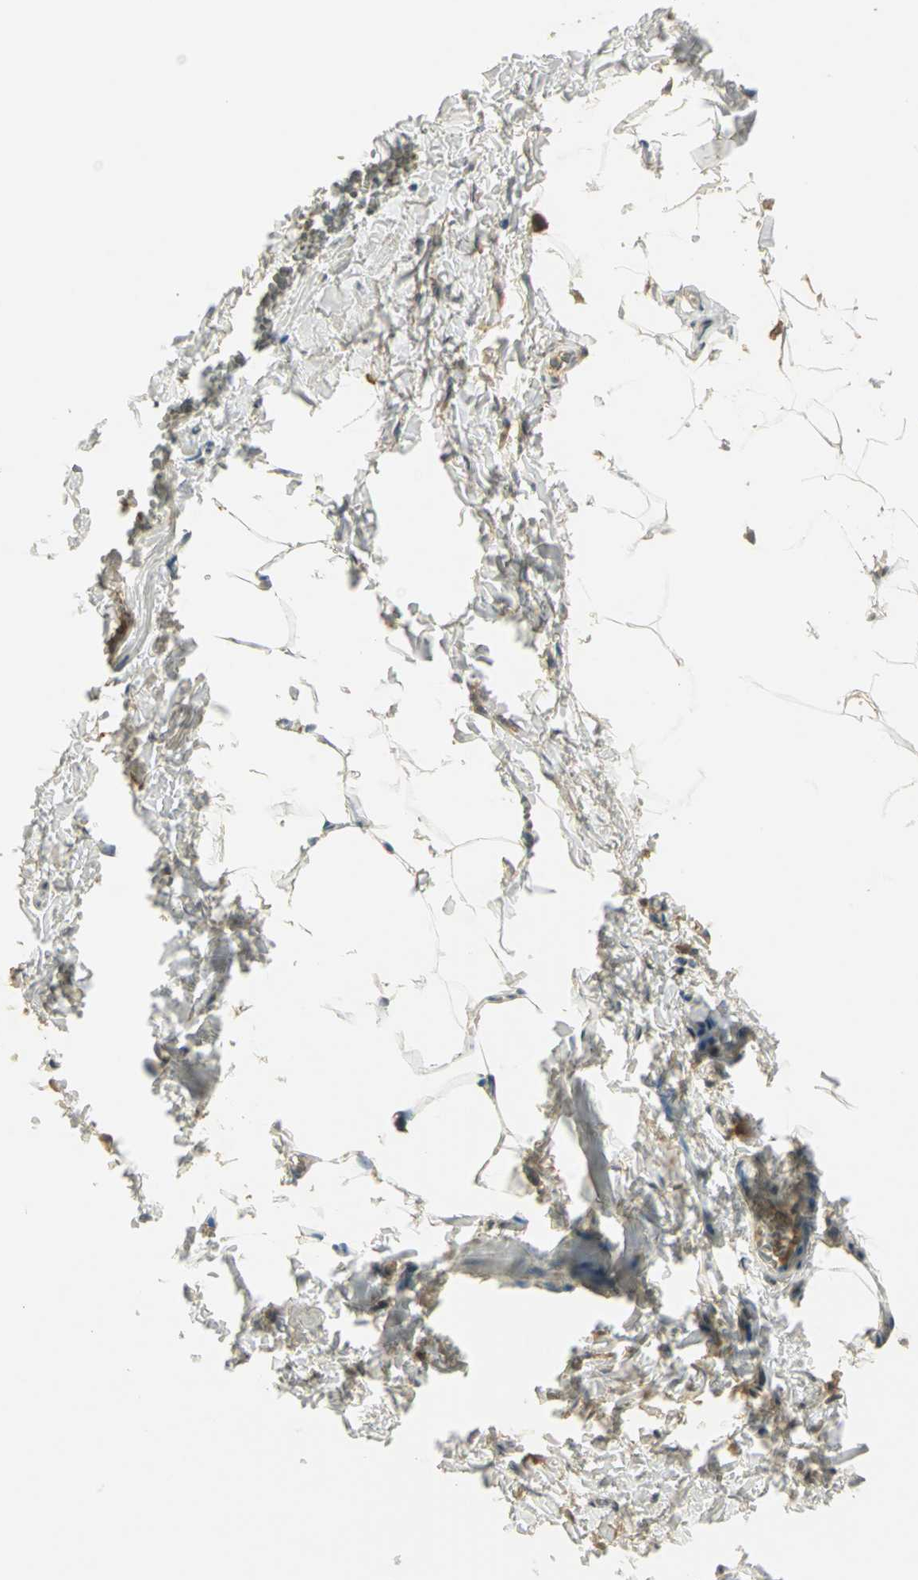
{"staining": {"intensity": "weak", "quantity": ">75%", "location": "cytoplasmic/membranous"}, "tissue": "adipose tissue", "cell_type": "Adipocytes", "image_type": "normal", "snomed": [{"axis": "morphology", "description": "Normal tissue, NOS"}, {"axis": "topography", "description": "Vascular tissue"}], "caption": "Immunohistochemistry (IHC) of unremarkable human adipose tissue exhibits low levels of weak cytoplasmic/membranous positivity in about >75% of adipocytes. Using DAB (3,3'-diaminobenzidine) (brown) and hematoxylin (blue) stains, captured at high magnification using brightfield microscopy.", "gene": "KEAP1", "patient": {"sex": "male", "age": 41}}